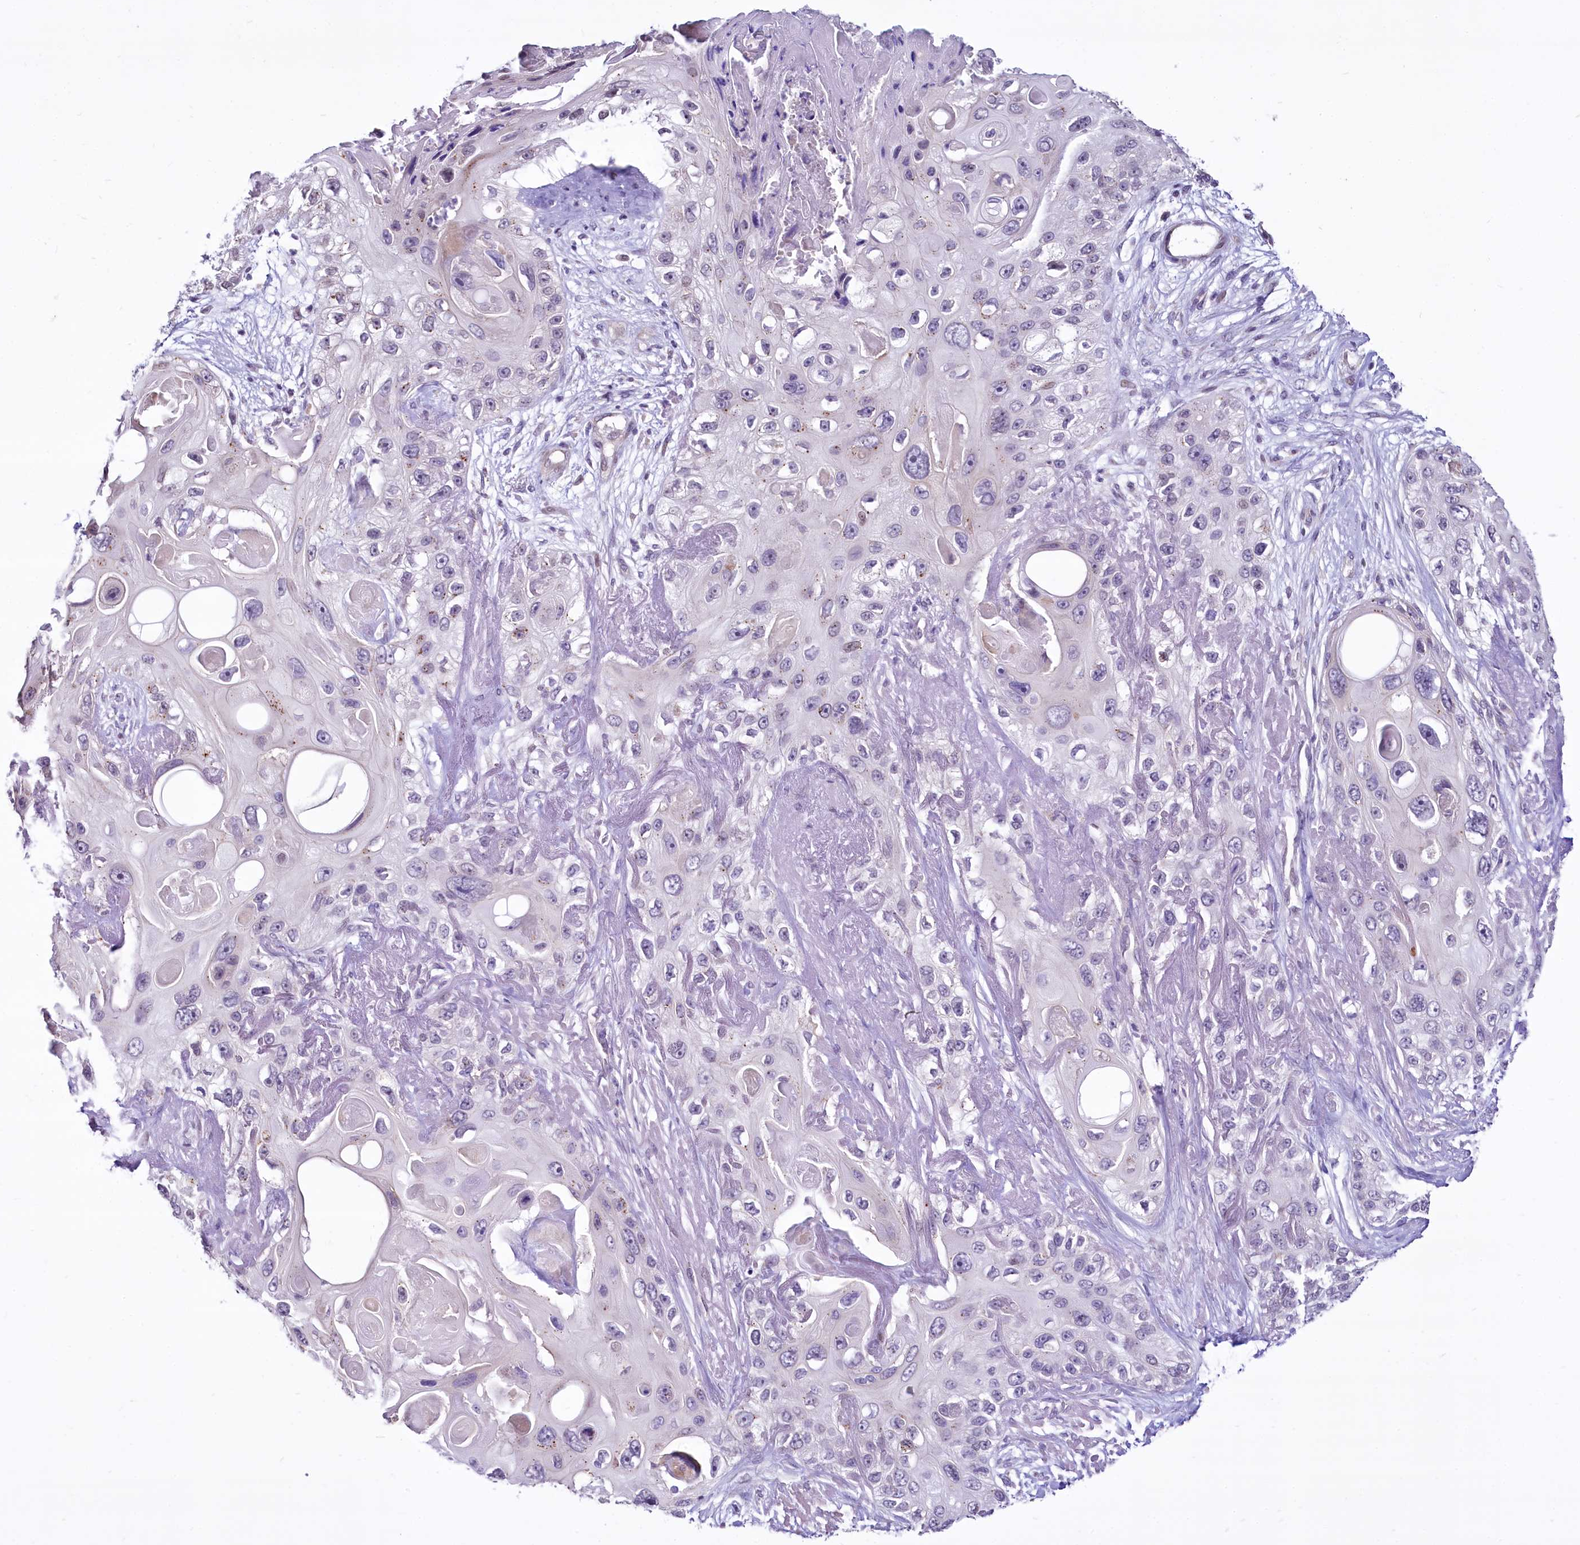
{"staining": {"intensity": "negative", "quantity": "none", "location": "none"}, "tissue": "skin cancer", "cell_type": "Tumor cells", "image_type": "cancer", "snomed": [{"axis": "morphology", "description": "Normal tissue, NOS"}, {"axis": "morphology", "description": "Squamous cell carcinoma, NOS"}, {"axis": "topography", "description": "Skin"}], "caption": "This is a histopathology image of immunohistochemistry (IHC) staining of skin squamous cell carcinoma, which shows no positivity in tumor cells. (DAB (3,3'-diaminobenzidine) IHC visualized using brightfield microscopy, high magnification).", "gene": "BANK1", "patient": {"sex": "male", "age": 72}}